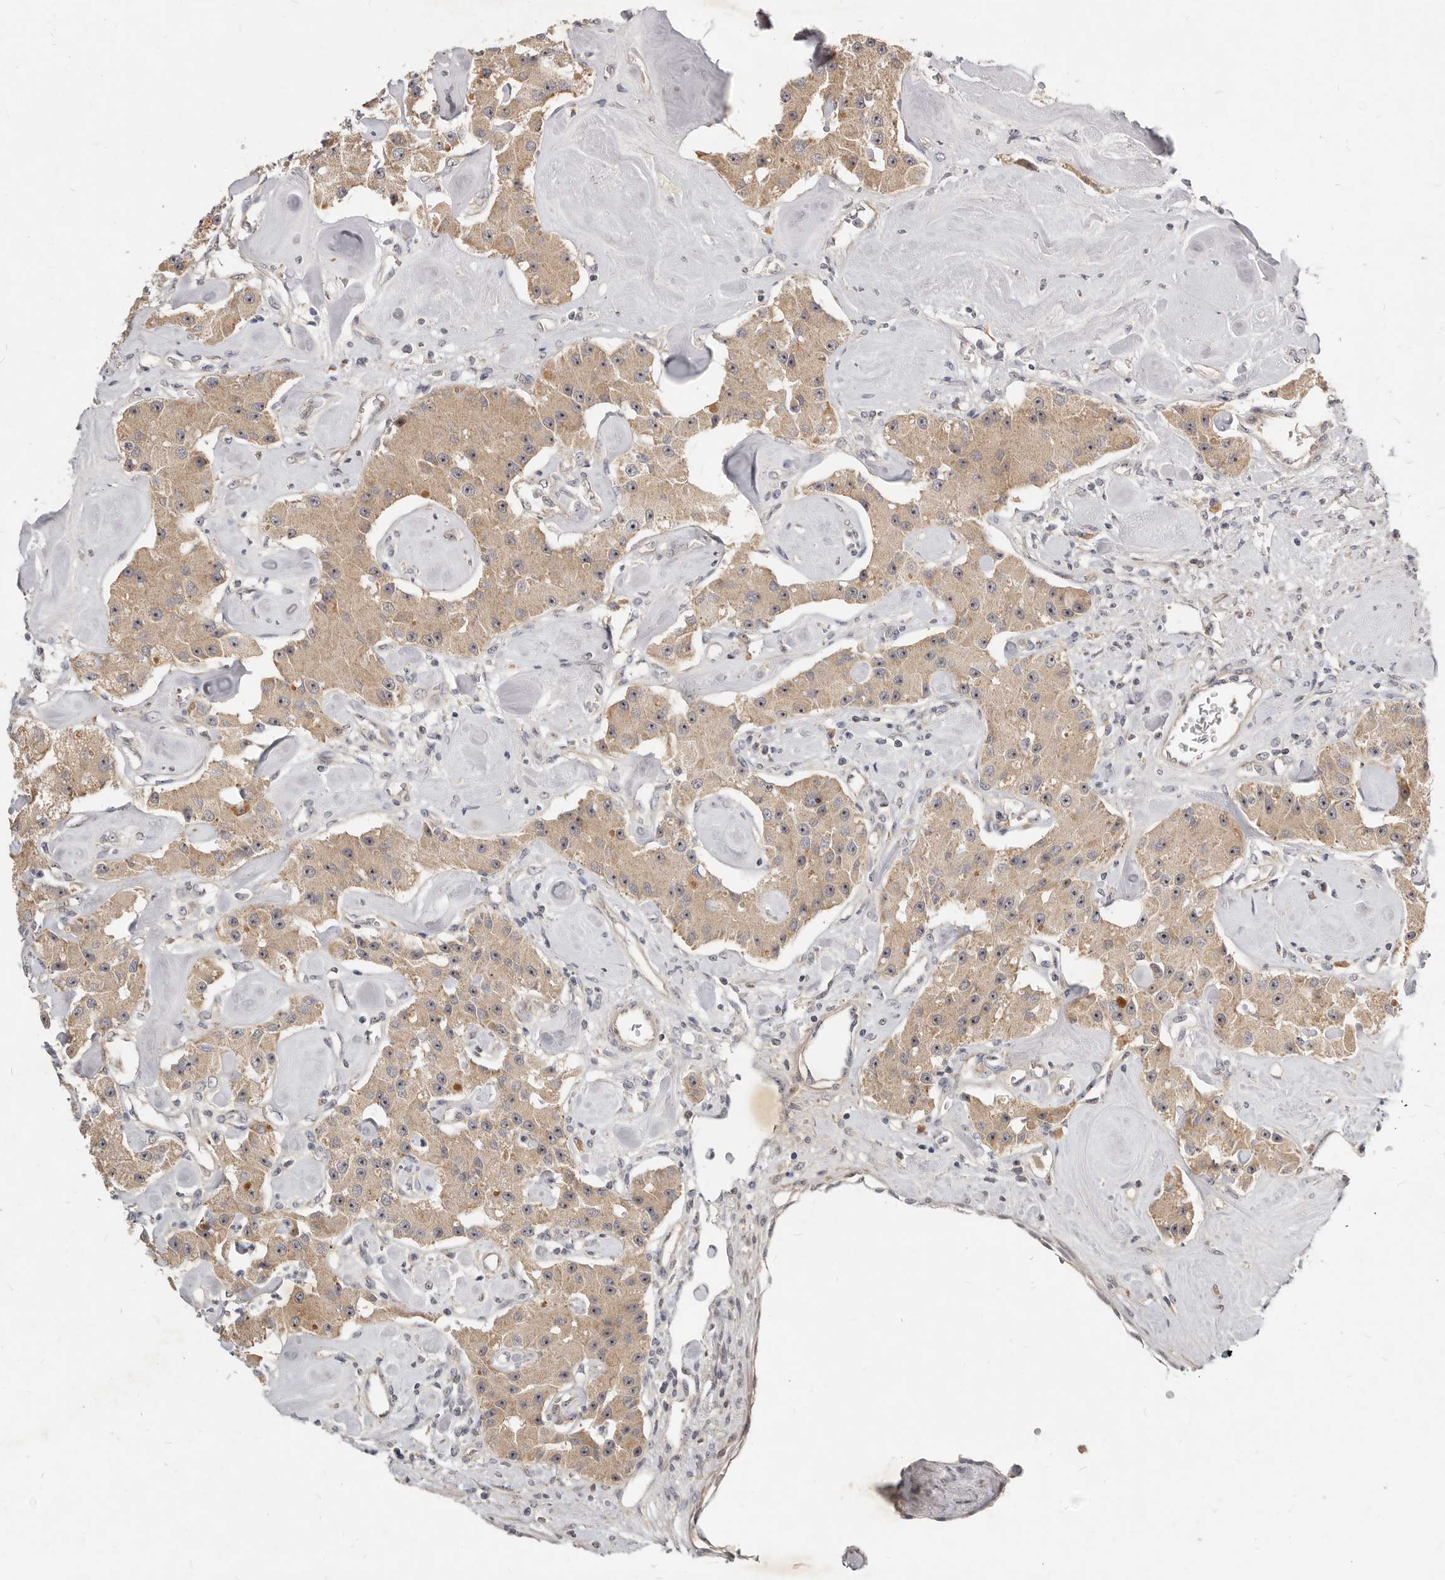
{"staining": {"intensity": "weak", "quantity": ">75%", "location": "cytoplasmic/membranous"}, "tissue": "carcinoid", "cell_type": "Tumor cells", "image_type": "cancer", "snomed": [{"axis": "morphology", "description": "Carcinoid, malignant, NOS"}, {"axis": "topography", "description": "Pancreas"}], "caption": "Immunohistochemistry (IHC) staining of carcinoid (malignant), which shows low levels of weak cytoplasmic/membranous positivity in about >75% of tumor cells indicating weak cytoplasmic/membranous protein staining. The staining was performed using DAB (brown) for protein detection and nuclei were counterstained in hematoxylin (blue).", "gene": "MICALL2", "patient": {"sex": "male", "age": 41}}